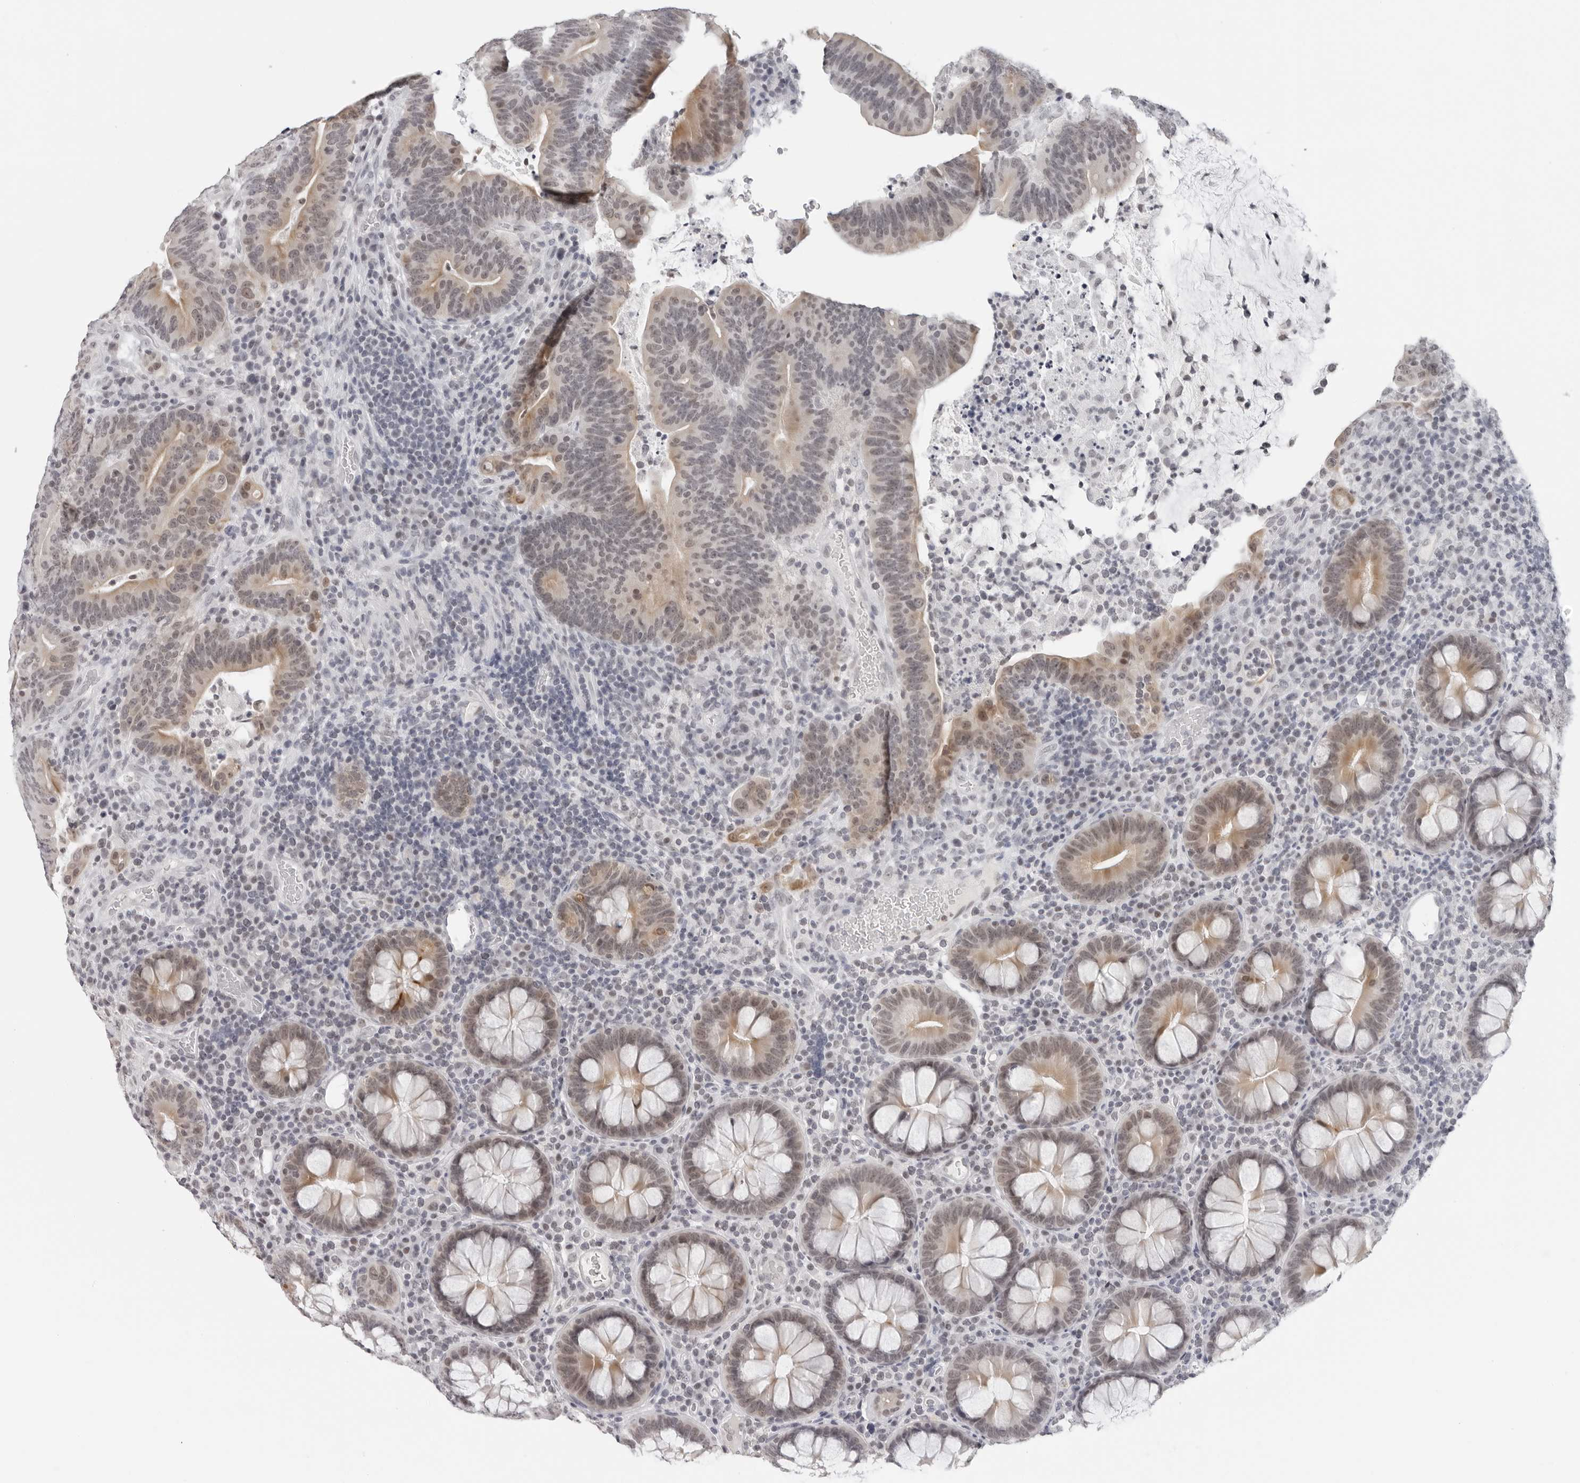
{"staining": {"intensity": "moderate", "quantity": "25%-75%", "location": "cytoplasmic/membranous"}, "tissue": "colorectal cancer", "cell_type": "Tumor cells", "image_type": "cancer", "snomed": [{"axis": "morphology", "description": "Adenocarcinoma, NOS"}, {"axis": "topography", "description": "Colon"}], "caption": "Immunohistochemistry (IHC) histopathology image of colorectal adenocarcinoma stained for a protein (brown), which shows medium levels of moderate cytoplasmic/membranous expression in about 25%-75% of tumor cells.", "gene": "FLG2", "patient": {"sex": "female", "age": 66}}